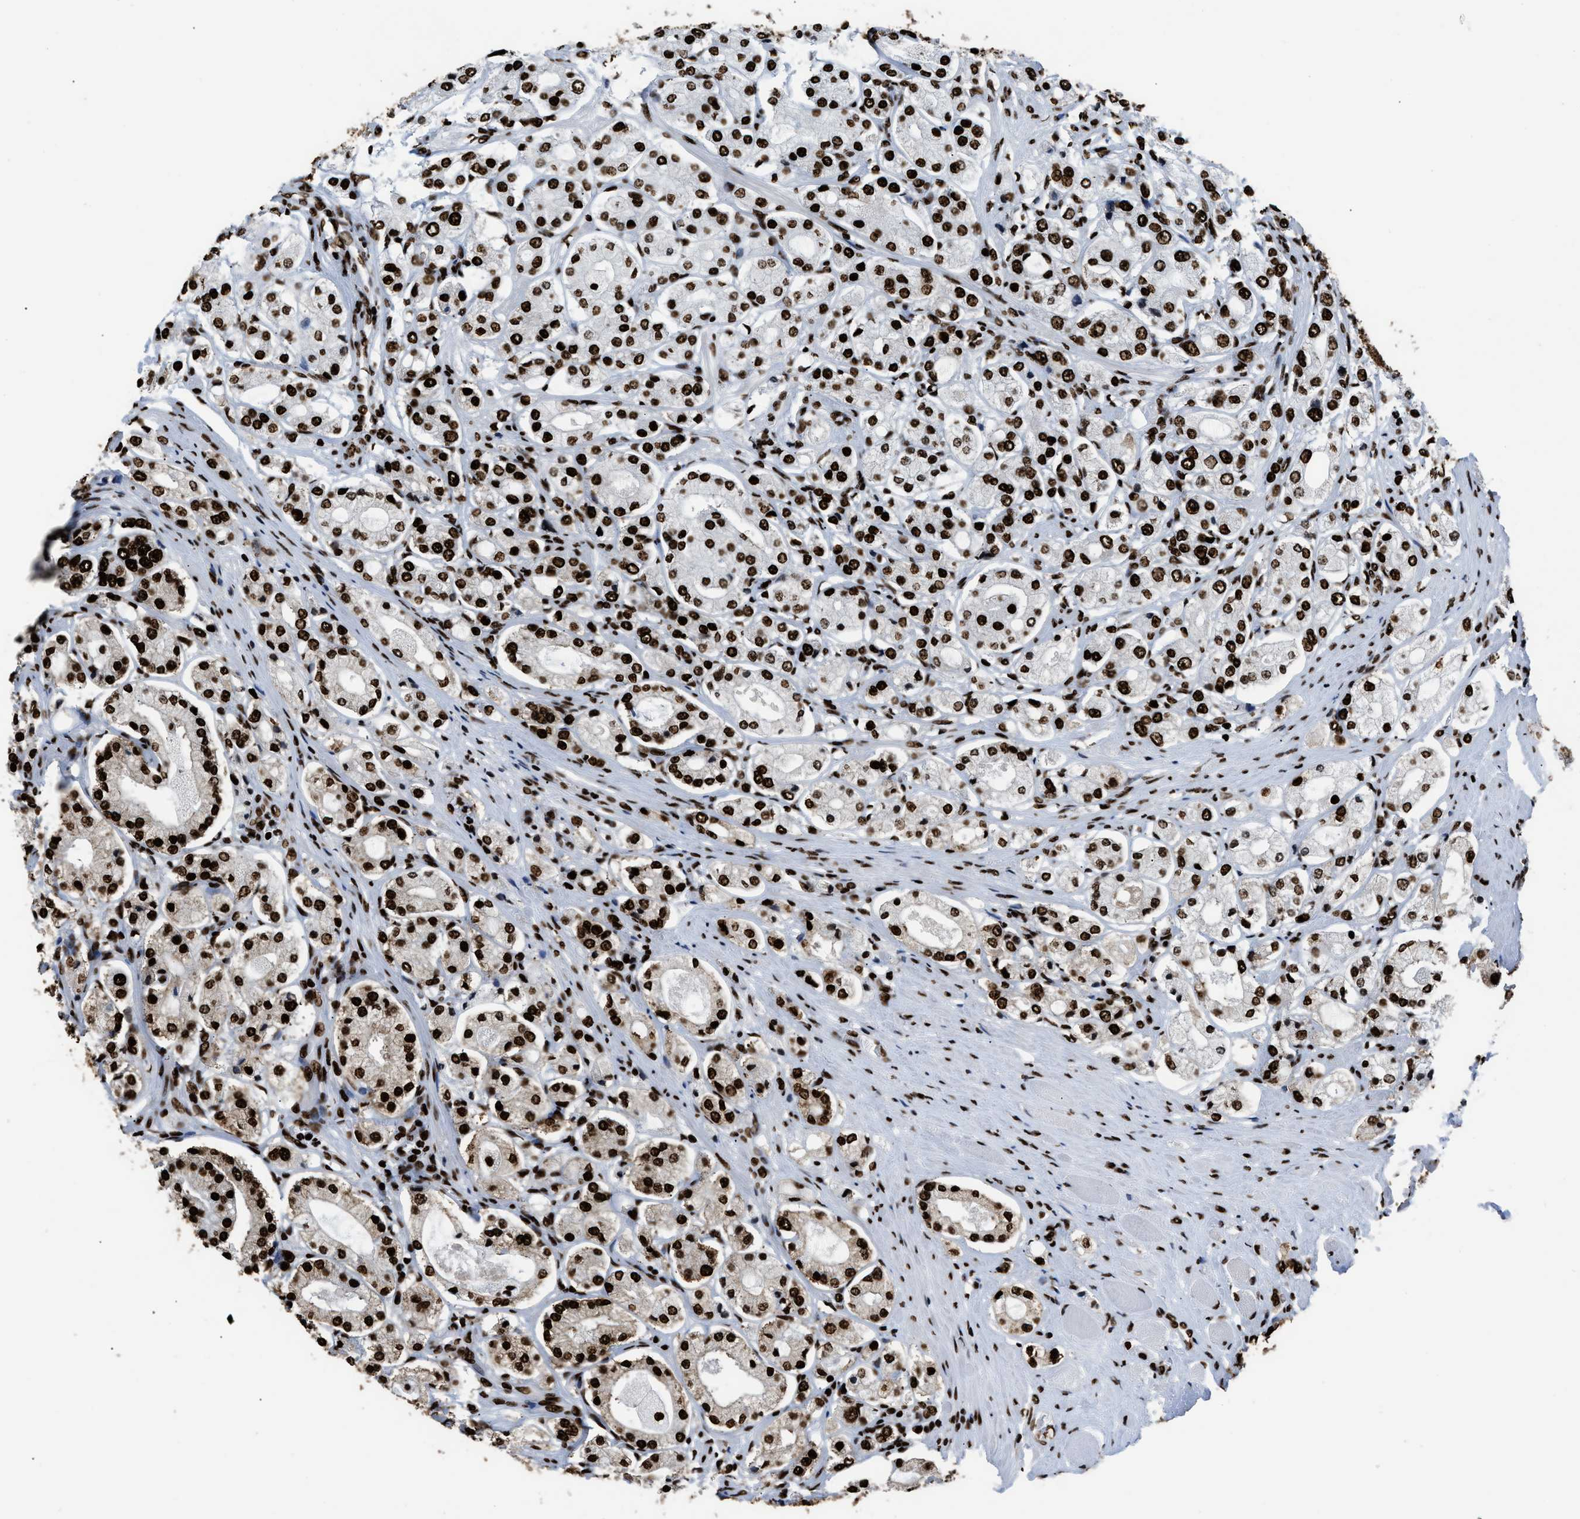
{"staining": {"intensity": "strong", "quantity": ">75%", "location": "nuclear"}, "tissue": "prostate cancer", "cell_type": "Tumor cells", "image_type": "cancer", "snomed": [{"axis": "morphology", "description": "Adenocarcinoma, High grade"}, {"axis": "topography", "description": "Prostate"}], "caption": "Immunohistochemistry (IHC) photomicrograph of neoplastic tissue: human high-grade adenocarcinoma (prostate) stained using immunohistochemistry shows high levels of strong protein expression localized specifically in the nuclear of tumor cells, appearing as a nuclear brown color.", "gene": "HNRNPM", "patient": {"sex": "male", "age": 65}}